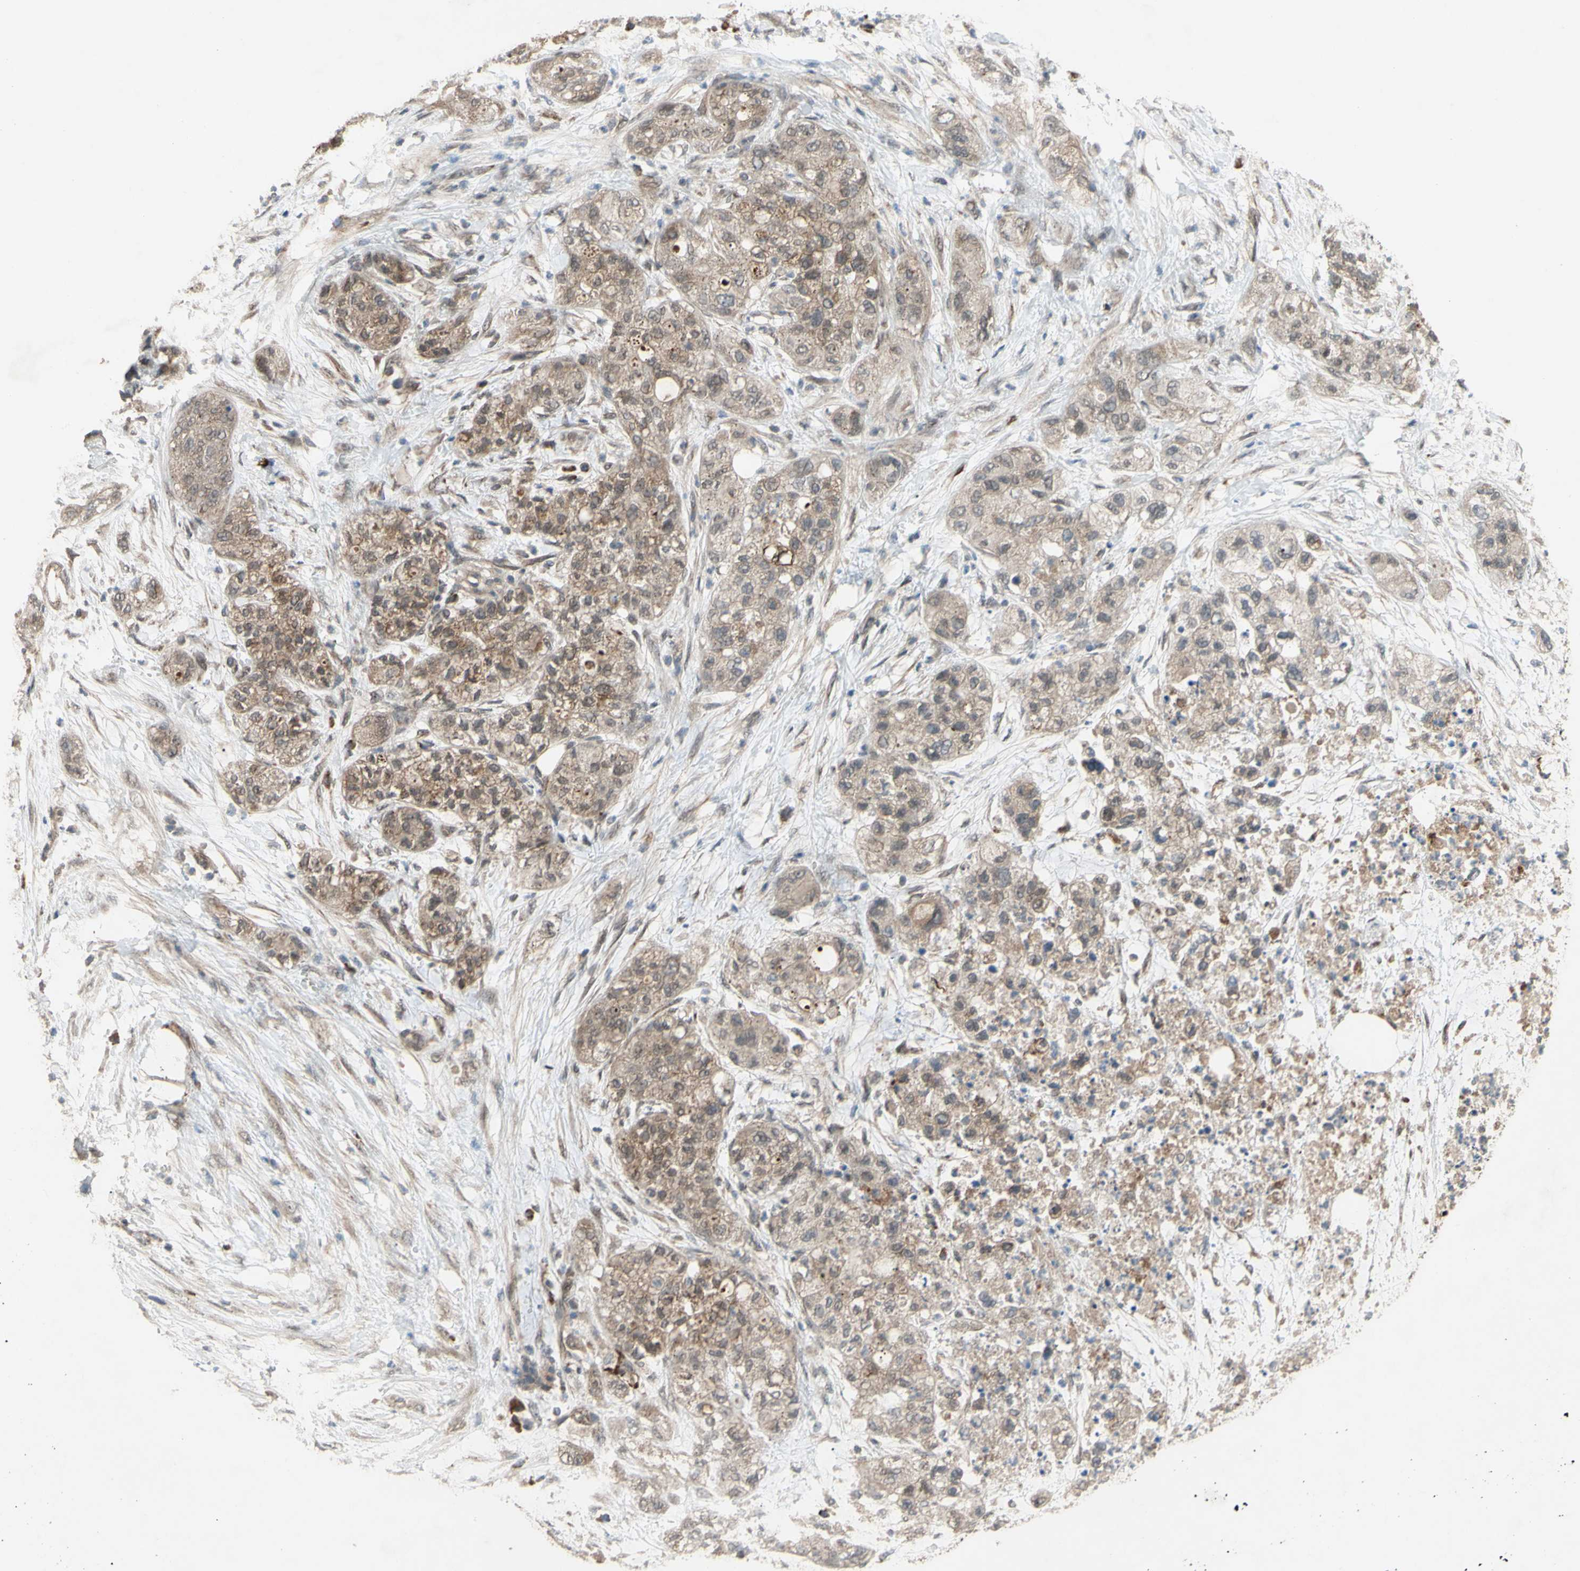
{"staining": {"intensity": "moderate", "quantity": ">75%", "location": "cytoplasmic/membranous"}, "tissue": "pancreatic cancer", "cell_type": "Tumor cells", "image_type": "cancer", "snomed": [{"axis": "morphology", "description": "Adenocarcinoma, NOS"}, {"axis": "topography", "description": "Pancreas"}], "caption": "About >75% of tumor cells in human pancreatic cancer (adenocarcinoma) display moderate cytoplasmic/membranous protein staining as visualized by brown immunohistochemical staining.", "gene": "CD164", "patient": {"sex": "female", "age": 78}}